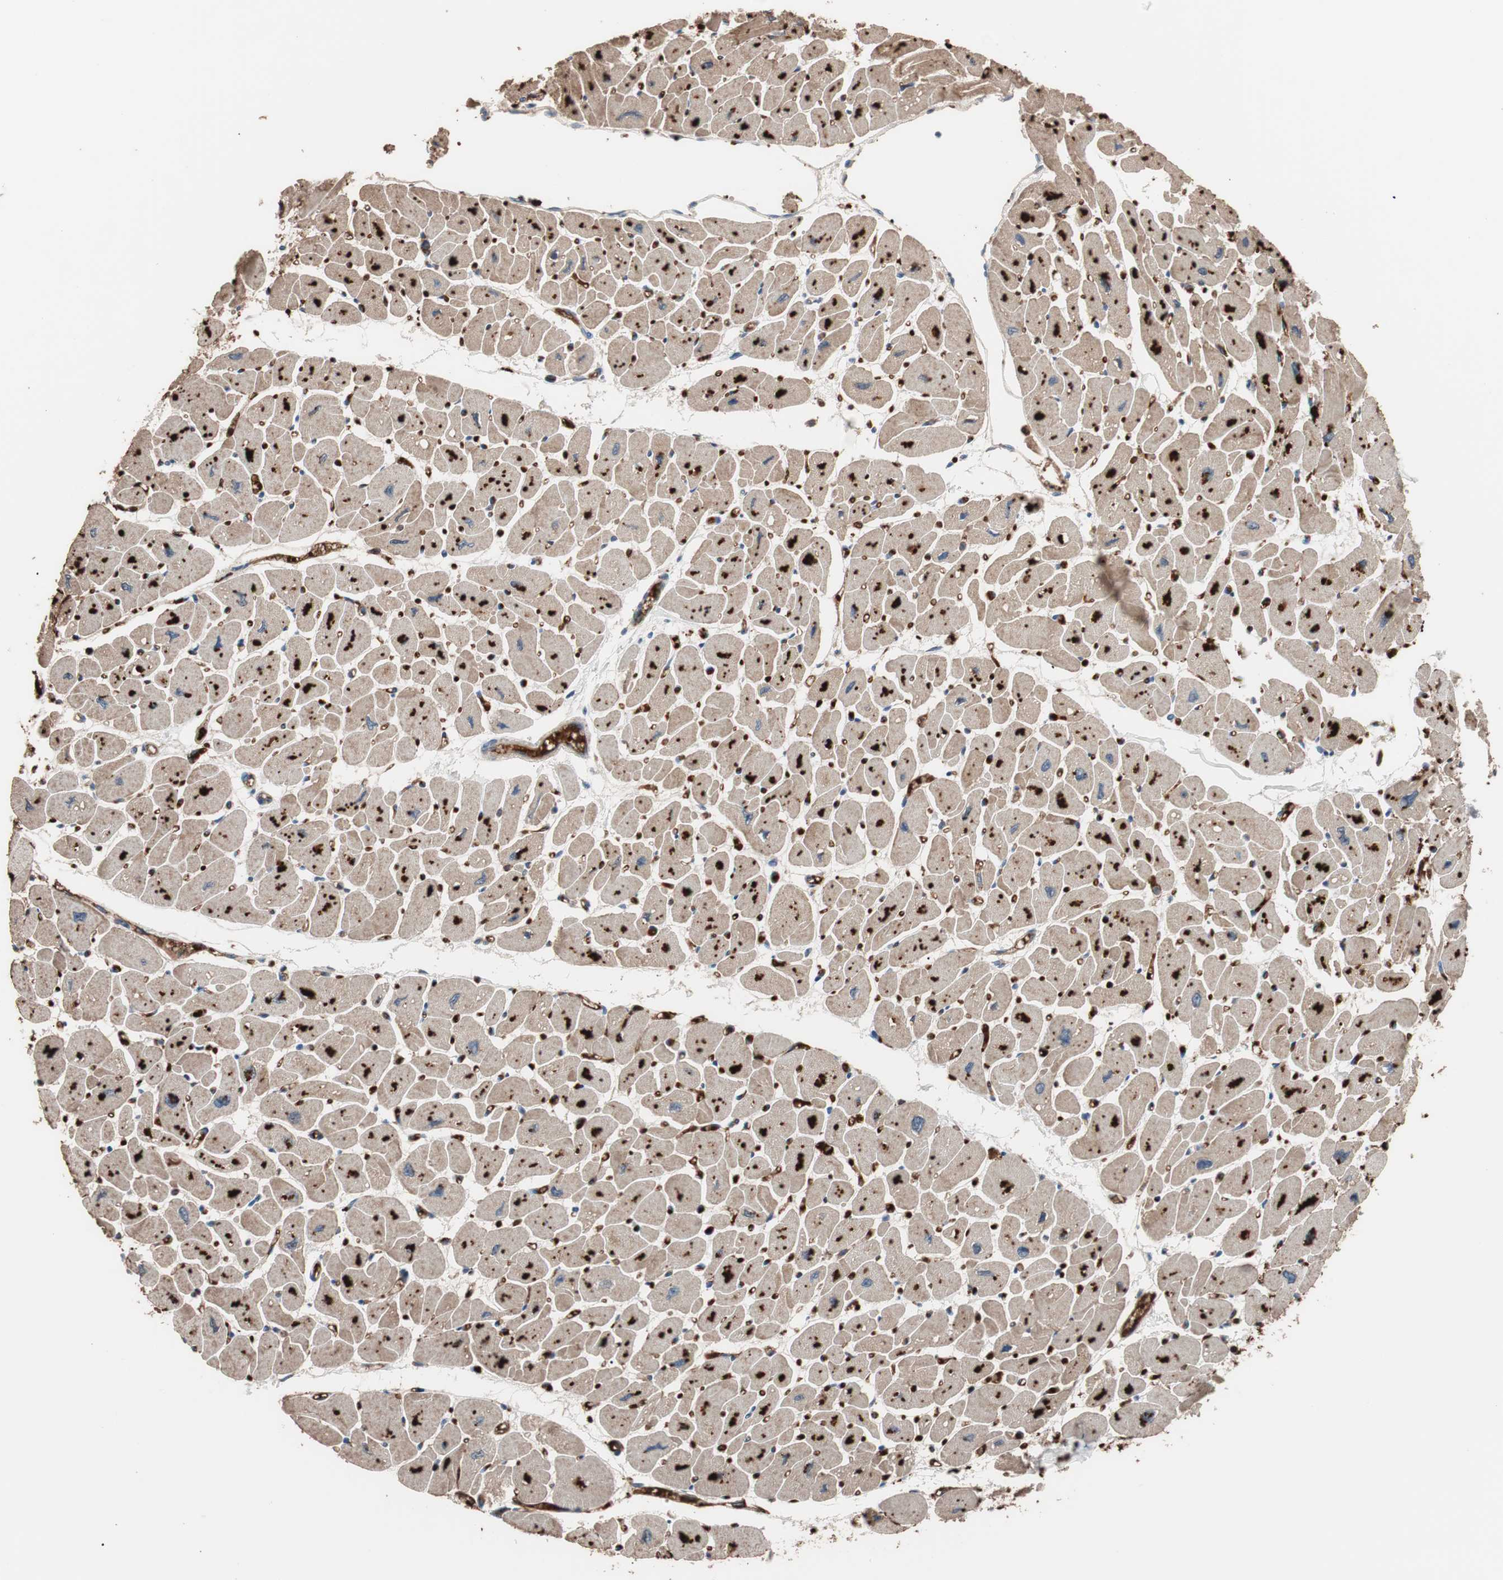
{"staining": {"intensity": "strong", "quantity": ">75%", "location": "cytoplasmic/membranous"}, "tissue": "heart muscle", "cell_type": "Cardiomyocytes", "image_type": "normal", "snomed": [{"axis": "morphology", "description": "Normal tissue, NOS"}, {"axis": "topography", "description": "Heart"}], "caption": "Strong cytoplasmic/membranous positivity for a protein is appreciated in about >75% of cardiomyocytes of benign heart muscle using IHC.", "gene": "GLYCTK", "patient": {"sex": "female", "age": 54}}